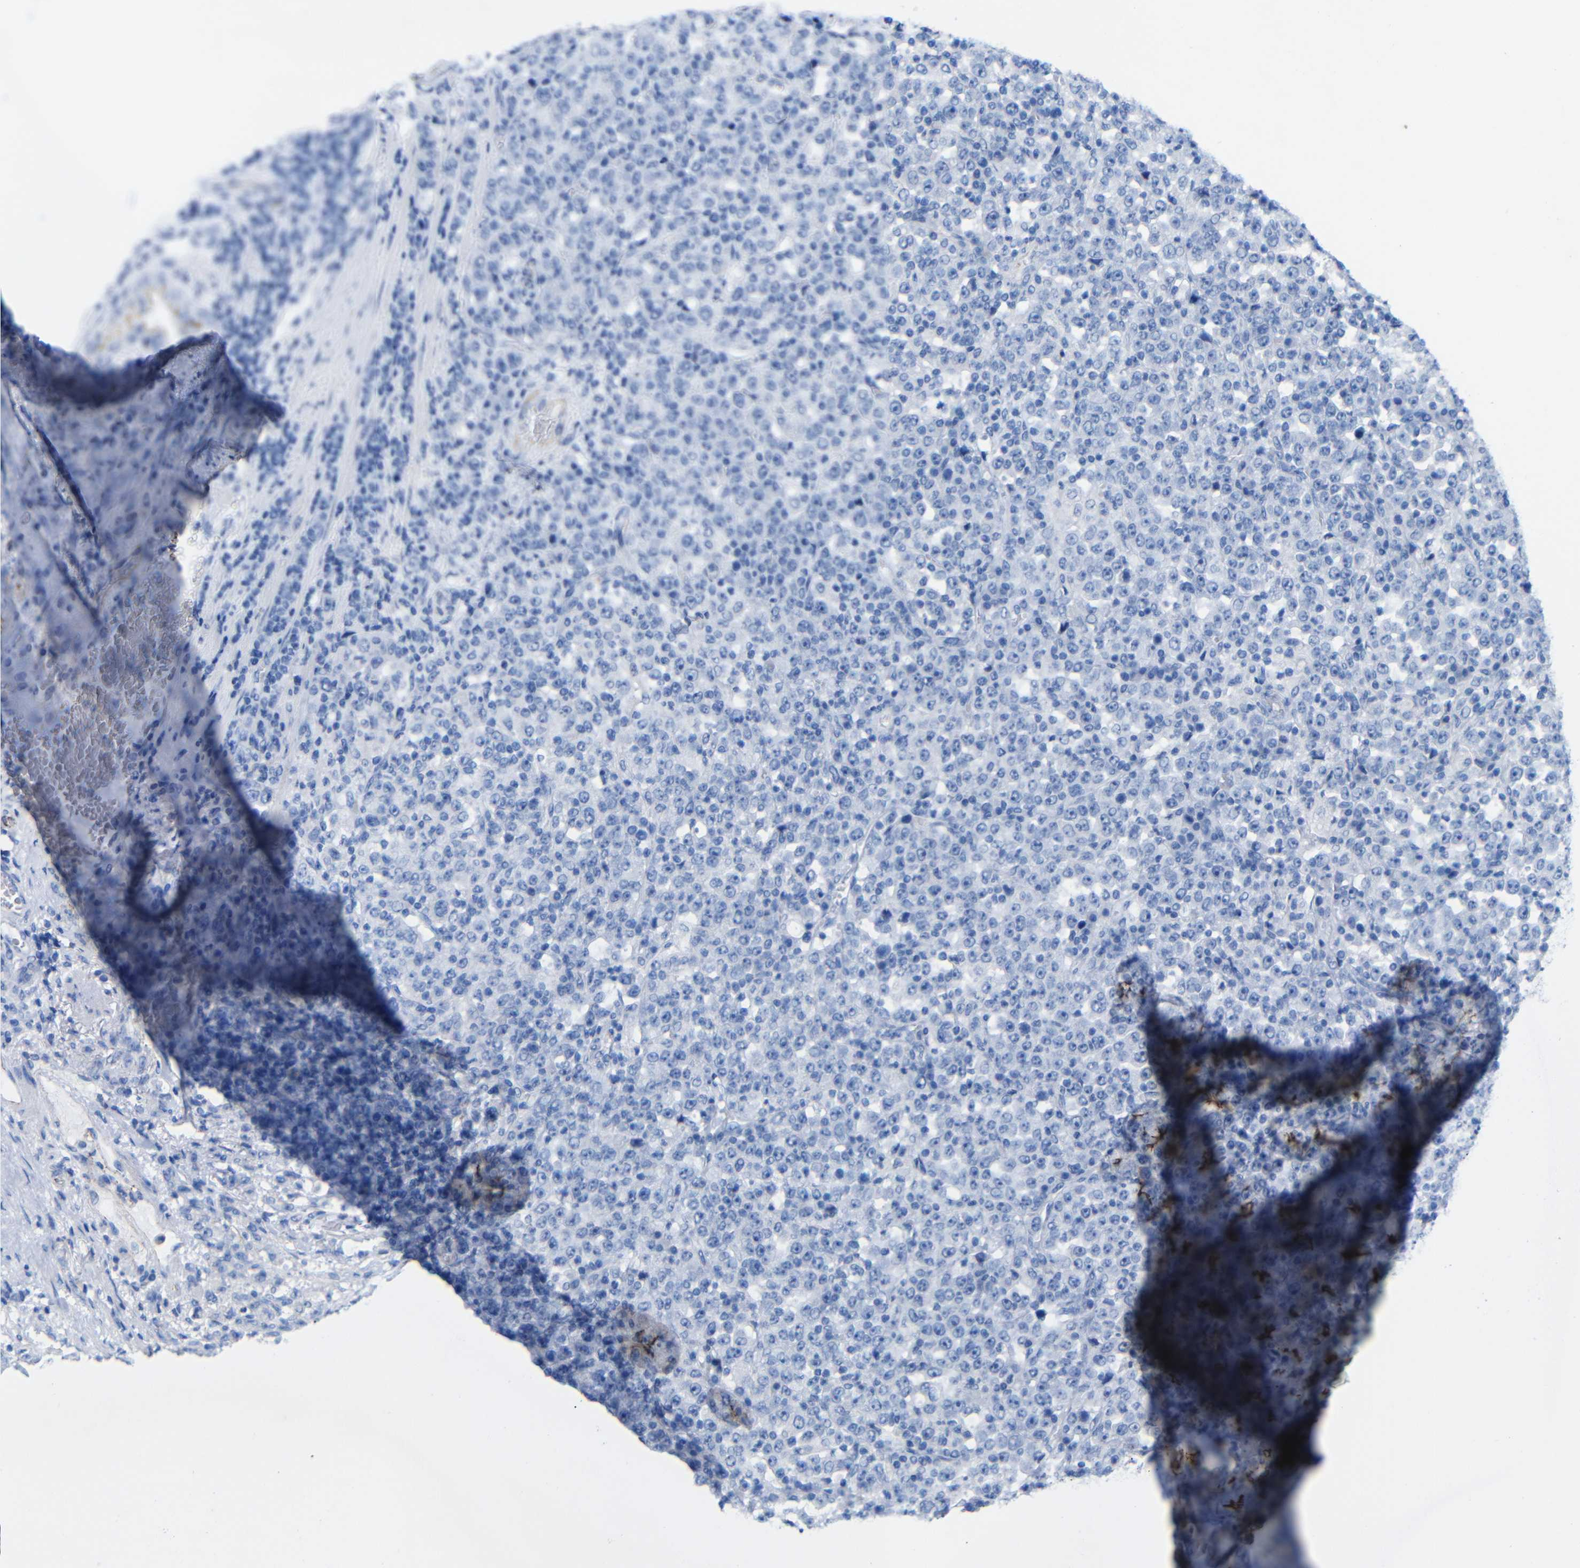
{"staining": {"intensity": "negative", "quantity": "none", "location": "none"}, "tissue": "stomach cancer", "cell_type": "Tumor cells", "image_type": "cancer", "snomed": [{"axis": "morphology", "description": "Normal tissue, NOS"}, {"axis": "morphology", "description": "Adenocarcinoma, NOS"}, {"axis": "topography", "description": "Stomach, upper"}, {"axis": "topography", "description": "Stomach"}], "caption": "High power microscopy image of an IHC photomicrograph of stomach cancer (adenocarcinoma), revealing no significant positivity in tumor cells.", "gene": "CGNL1", "patient": {"sex": "male", "age": 59}}